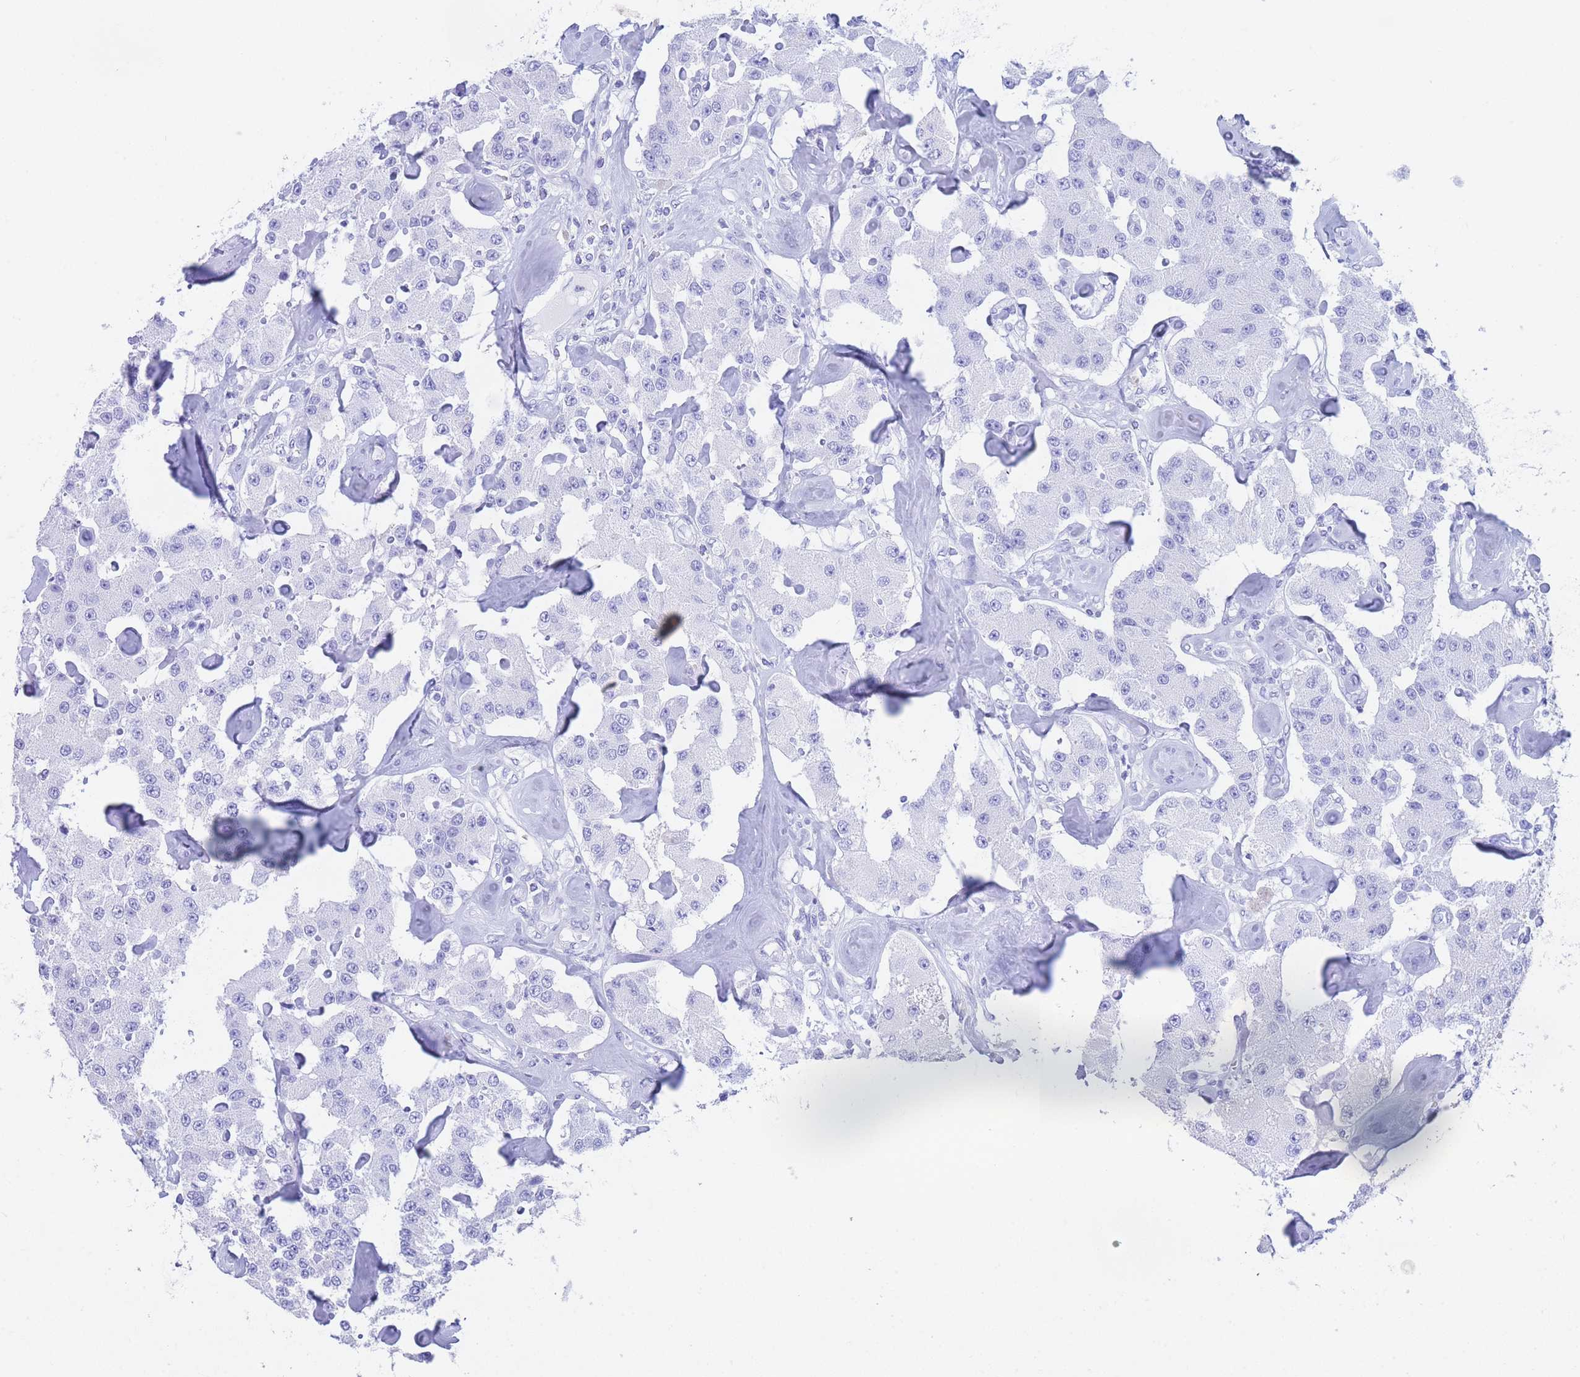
{"staining": {"intensity": "negative", "quantity": "none", "location": "none"}, "tissue": "carcinoid", "cell_type": "Tumor cells", "image_type": "cancer", "snomed": [{"axis": "morphology", "description": "Carcinoid, malignant, NOS"}, {"axis": "topography", "description": "Pancreas"}], "caption": "The immunohistochemistry (IHC) photomicrograph has no significant expression in tumor cells of carcinoid tissue.", "gene": "SLCO1B3", "patient": {"sex": "male", "age": 41}}